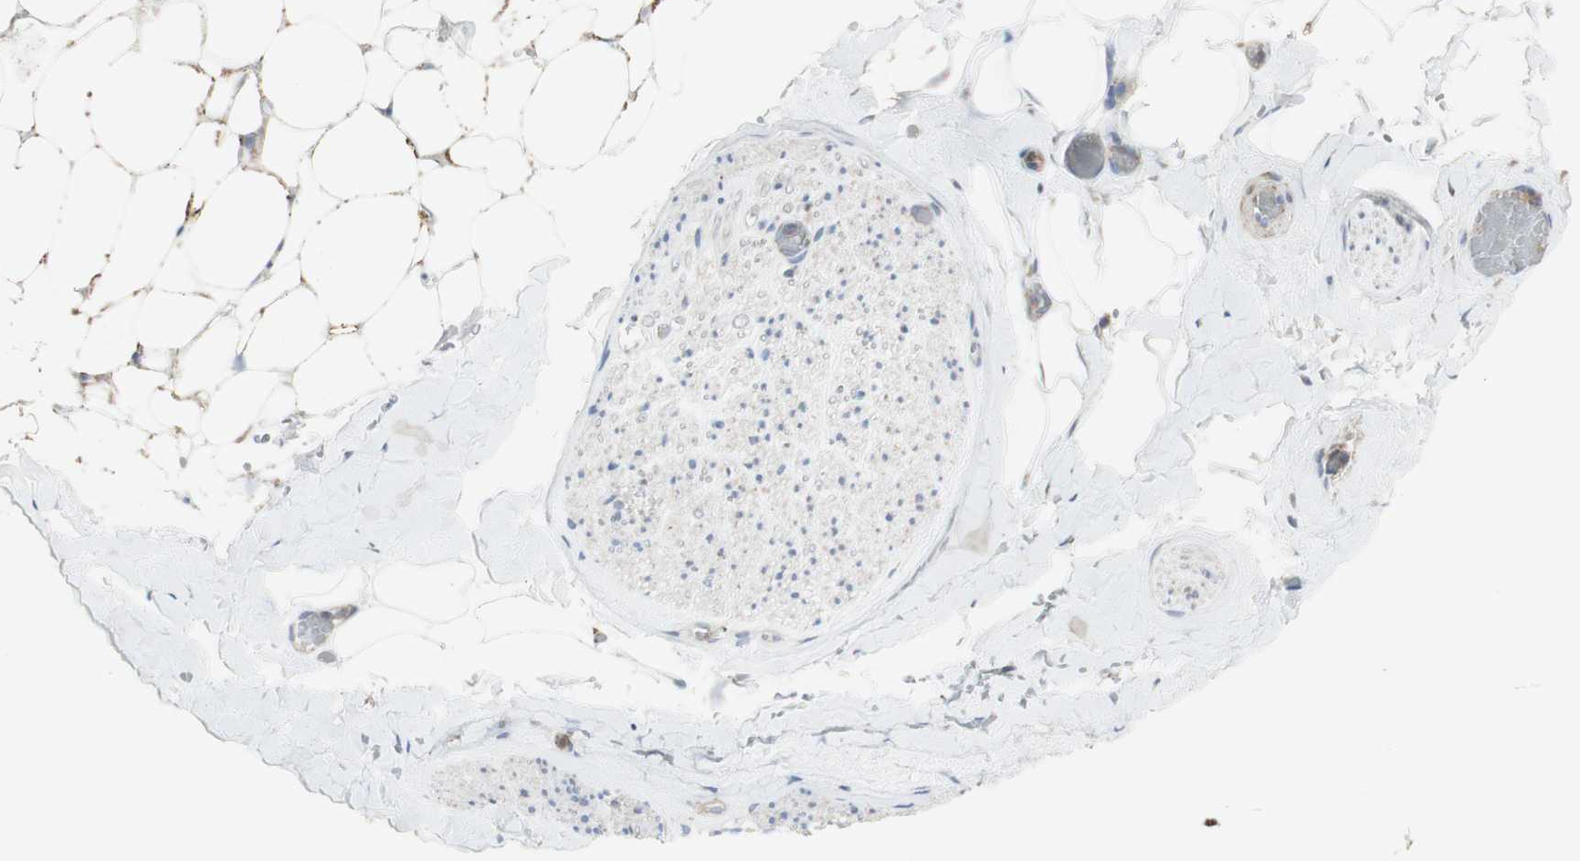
{"staining": {"intensity": "negative", "quantity": "none", "location": "none"}, "tissue": "adipose tissue", "cell_type": "Adipocytes", "image_type": "normal", "snomed": [{"axis": "morphology", "description": "Normal tissue, NOS"}, {"axis": "topography", "description": "Peripheral nerve tissue"}], "caption": "Immunohistochemical staining of benign adipose tissue shows no significant staining in adipocytes.", "gene": "C3orf52", "patient": {"sex": "male", "age": 70}}